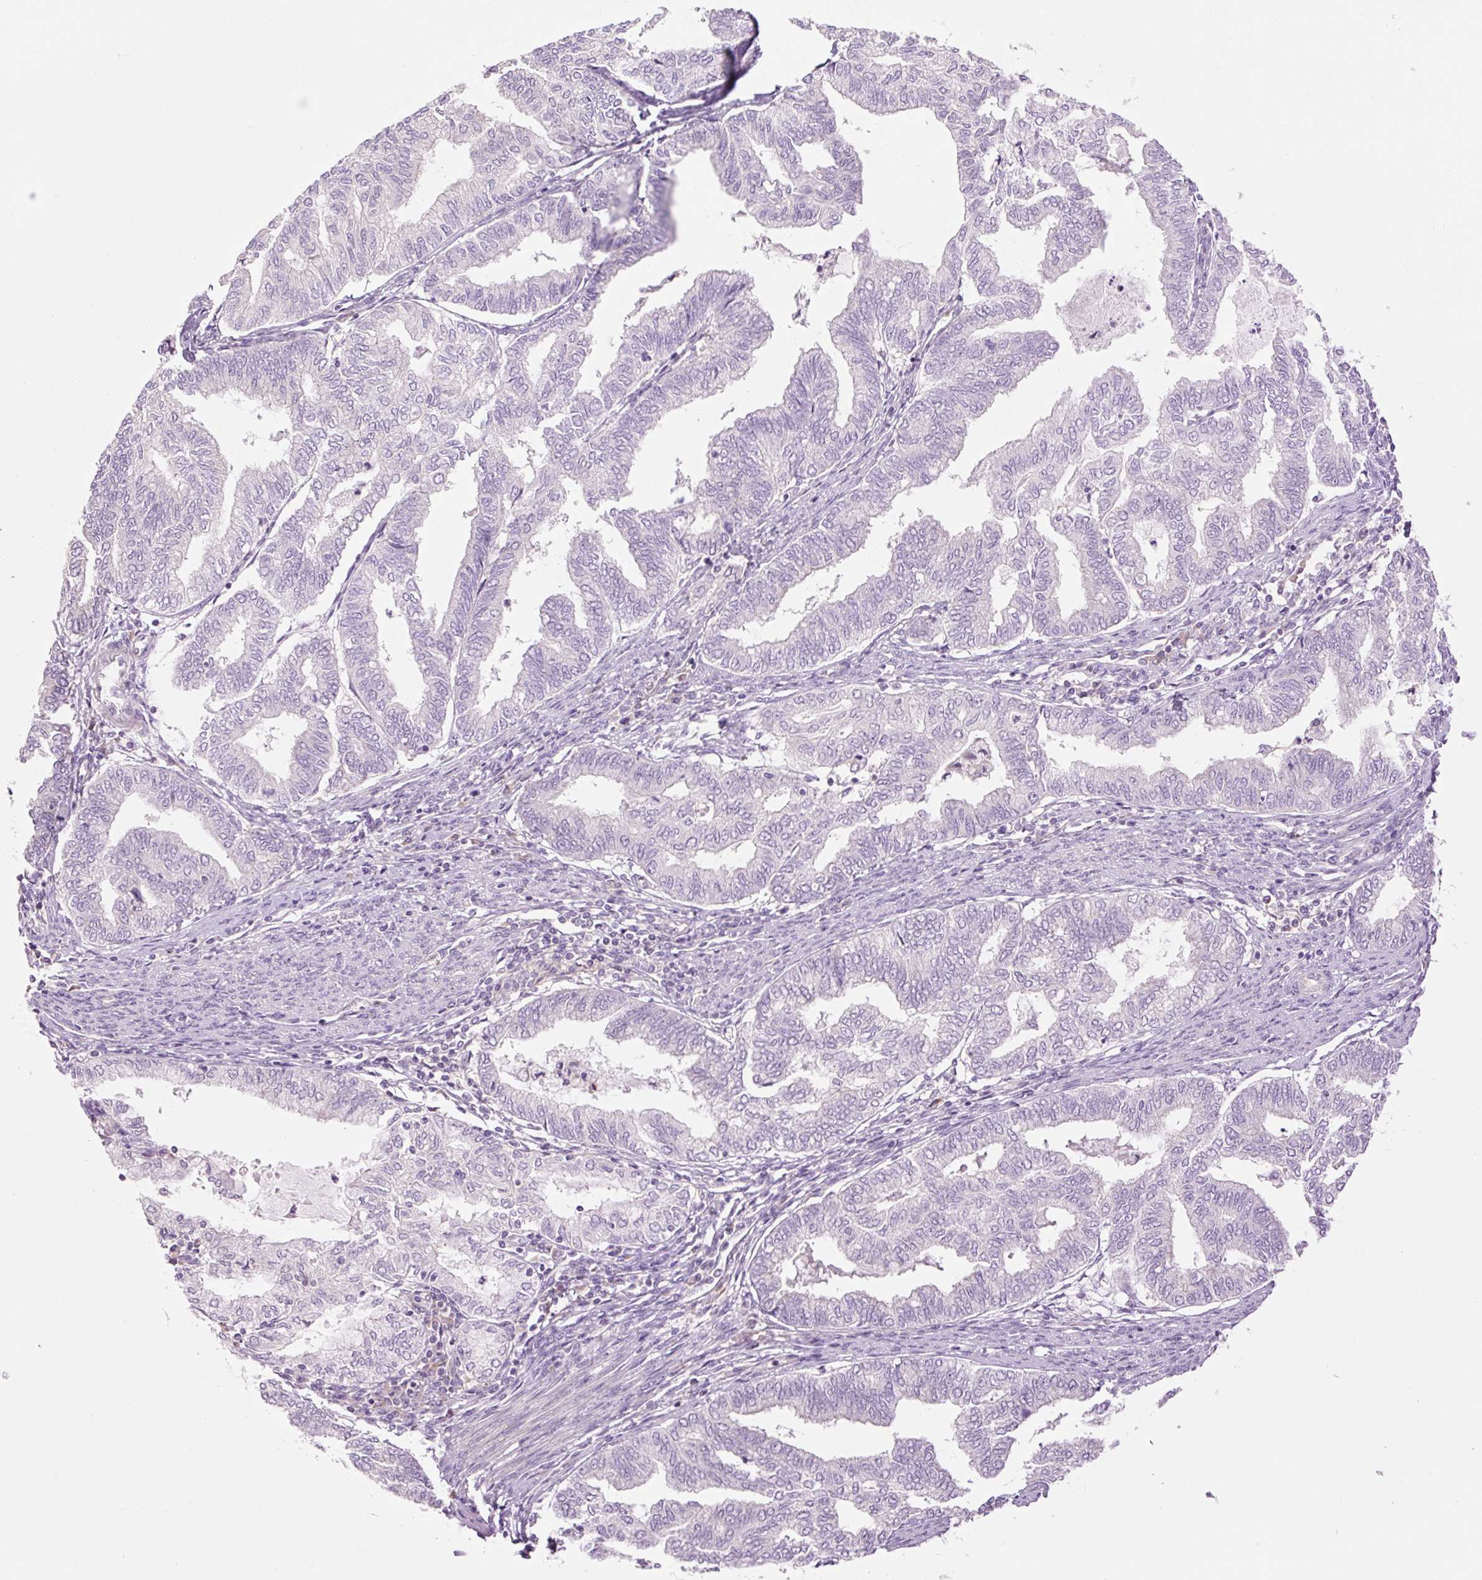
{"staining": {"intensity": "negative", "quantity": "none", "location": "none"}, "tissue": "endometrial cancer", "cell_type": "Tumor cells", "image_type": "cancer", "snomed": [{"axis": "morphology", "description": "Adenocarcinoma, NOS"}, {"axis": "topography", "description": "Endometrium"}], "caption": "The immunohistochemistry (IHC) micrograph has no significant staining in tumor cells of endometrial cancer tissue.", "gene": "GRID2", "patient": {"sex": "female", "age": 79}}